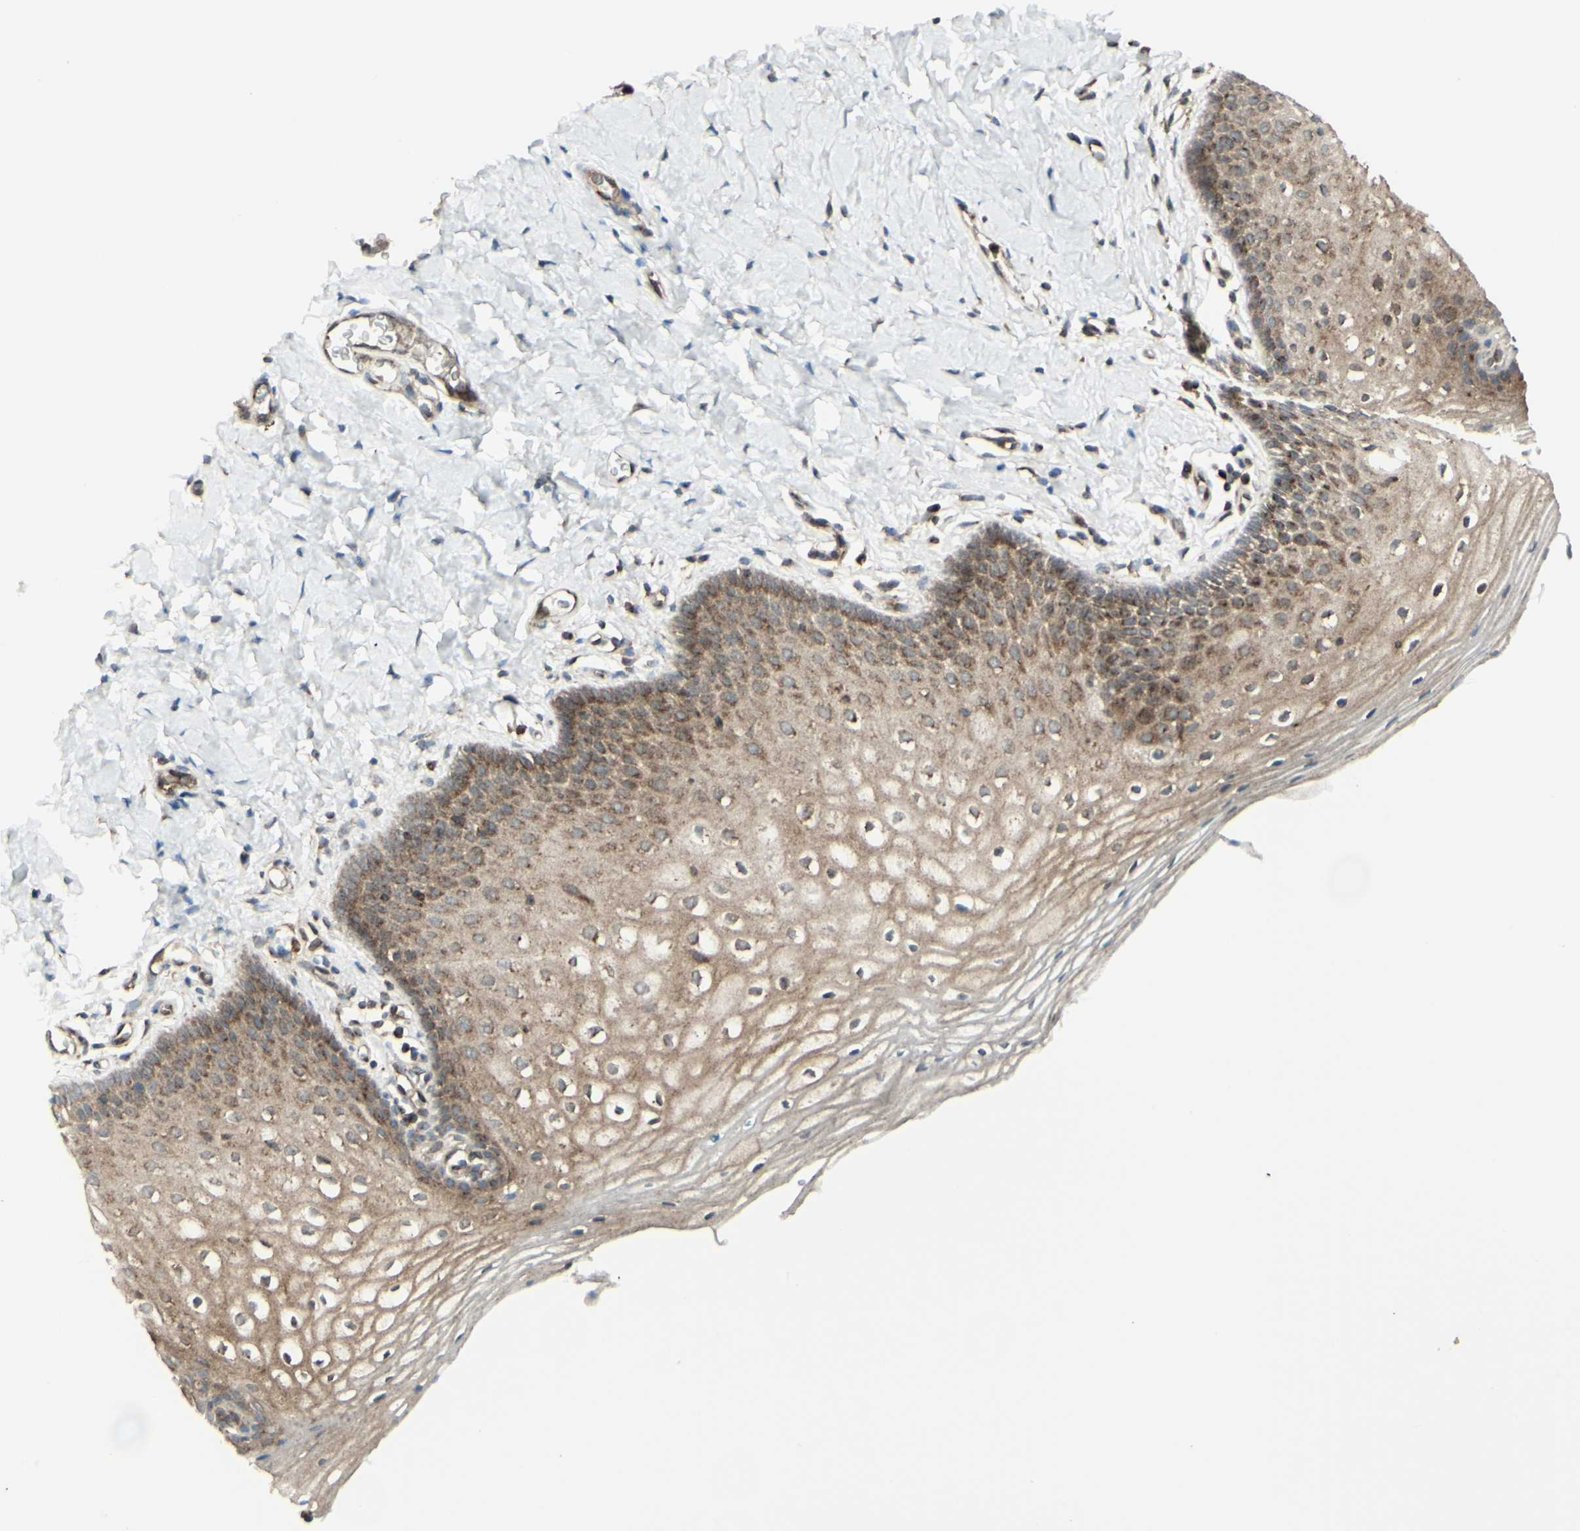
{"staining": {"intensity": "moderate", "quantity": "25%-75%", "location": "cytoplasmic/membranous"}, "tissue": "vagina", "cell_type": "Squamous epithelial cells", "image_type": "normal", "snomed": [{"axis": "morphology", "description": "Normal tissue, NOS"}, {"axis": "topography", "description": "Vagina"}], "caption": "Normal vagina reveals moderate cytoplasmic/membranous expression in about 25%-75% of squamous epithelial cells, visualized by immunohistochemistry.", "gene": "NAPA", "patient": {"sex": "female", "age": 55}}